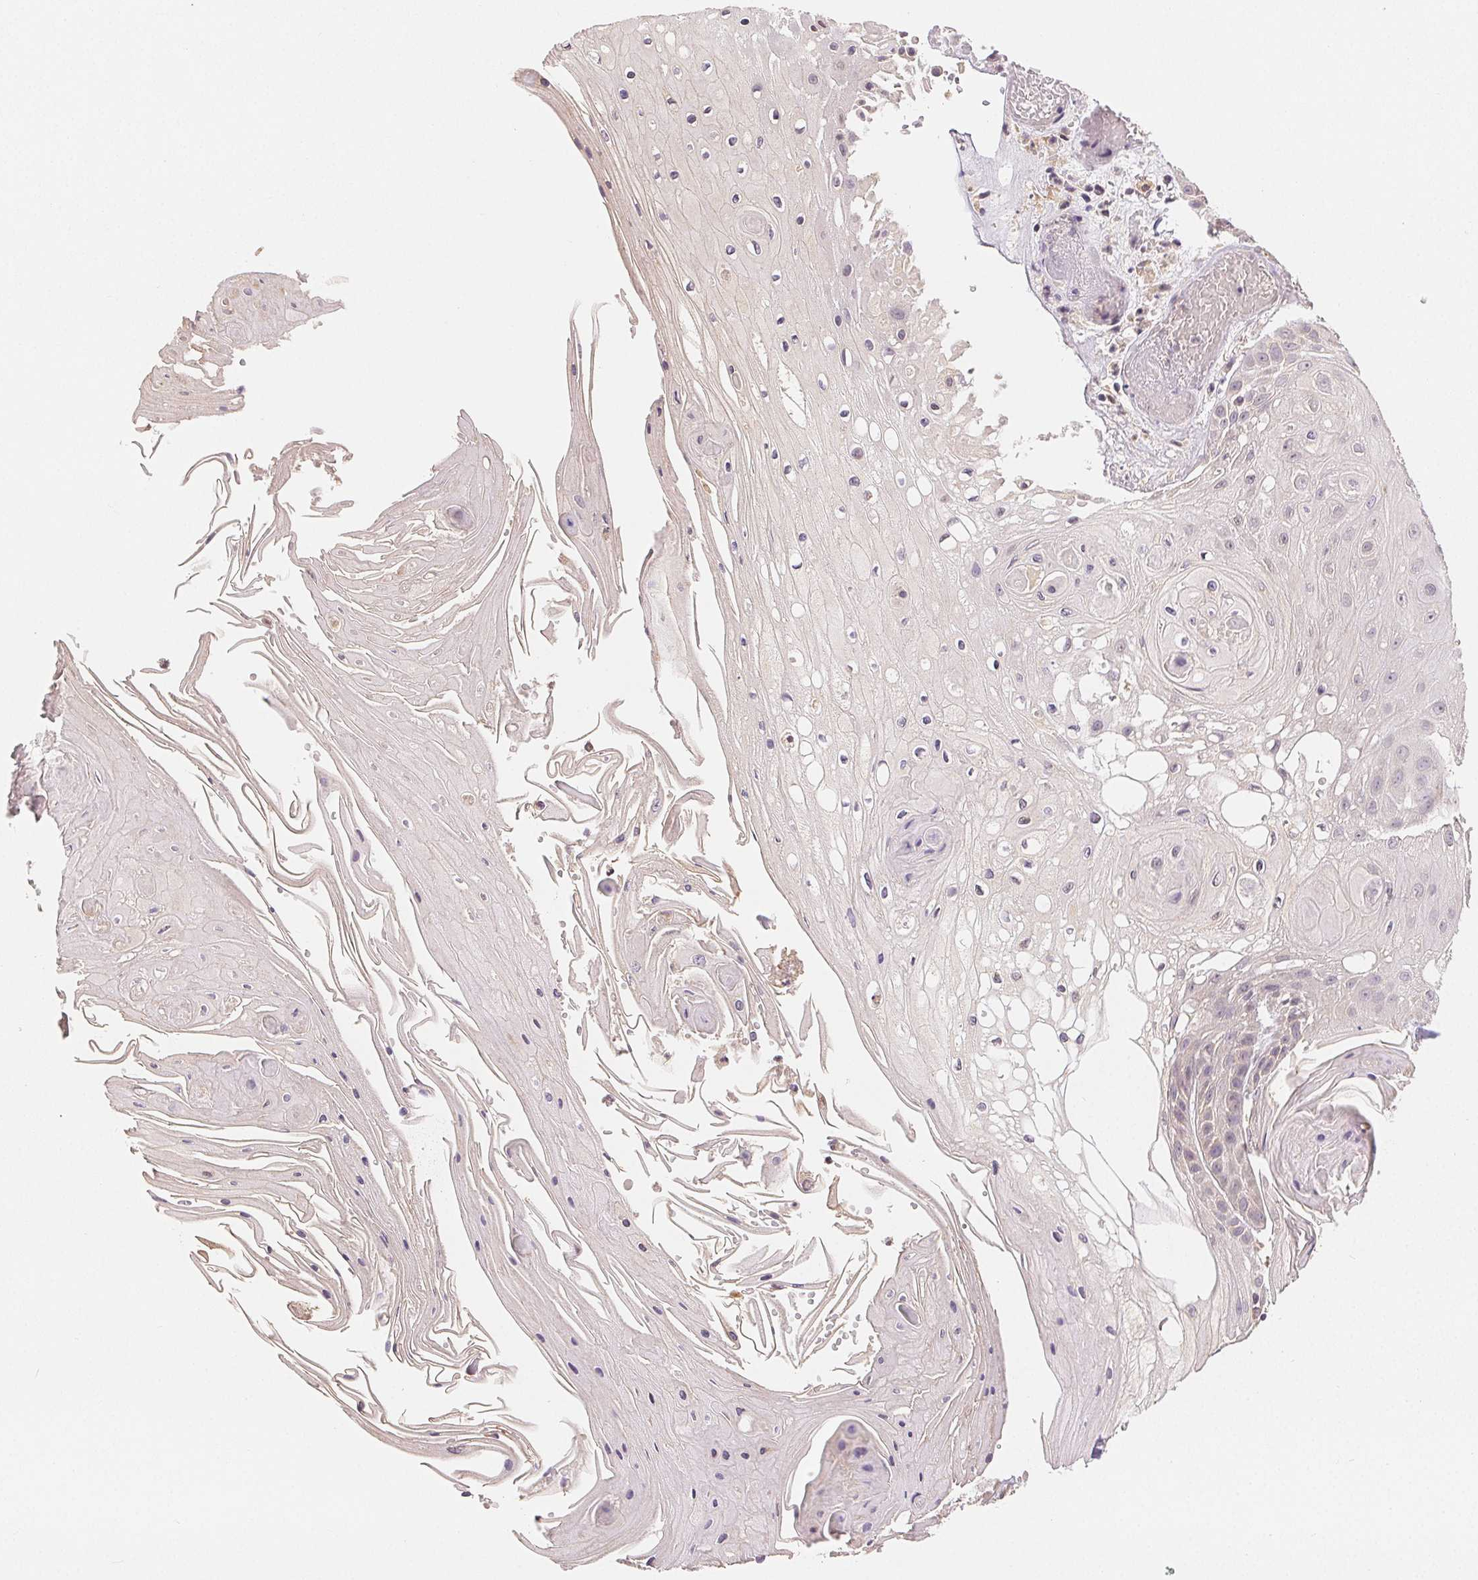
{"staining": {"intensity": "negative", "quantity": "none", "location": "none"}, "tissue": "skin cancer", "cell_type": "Tumor cells", "image_type": "cancer", "snomed": [{"axis": "morphology", "description": "Squamous cell carcinoma, NOS"}, {"axis": "topography", "description": "Skin"}], "caption": "Tumor cells show no significant expression in skin squamous cell carcinoma.", "gene": "SEZ6L2", "patient": {"sex": "male", "age": 70}}